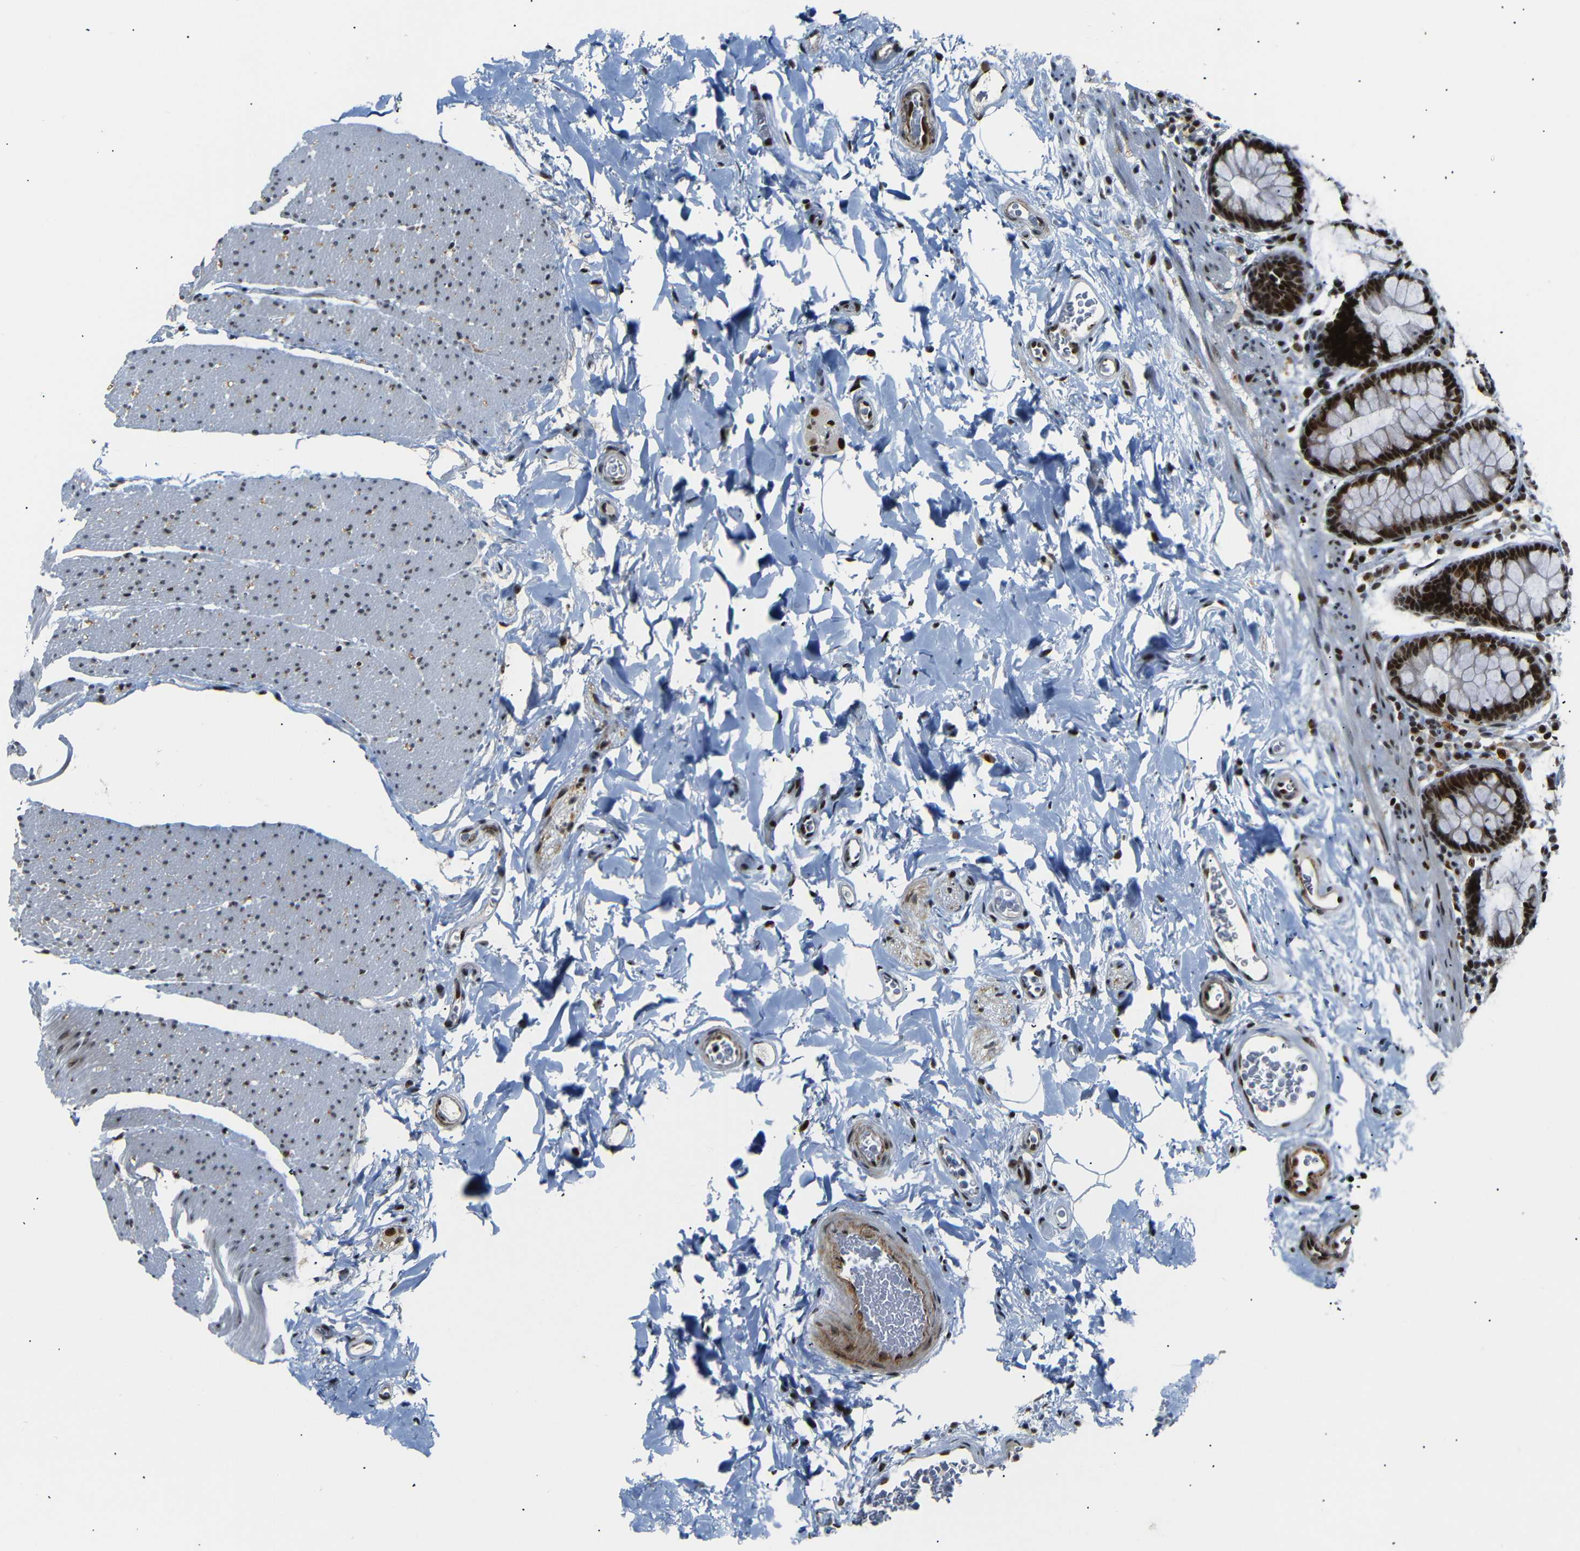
{"staining": {"intensity": "strong", "quantity": ">75%", "location": "nuclear"}, "tissue": "colon", "cell_type": "Endothelial cells", "image_type": "normal", "snomed": [{"axis": "morphology", "description": "Normal tissue, NOS"}, {"axis": "topography", "description": "Colon"}], "caption": "IHC photomicrograph of unremarkable colon stained for a protein (brown), which displays high levels of strong nuclear expression in about >75% of endothelial cells.", "gene": "SETDB2", "patient": {"sex": "female", "age": 80}}